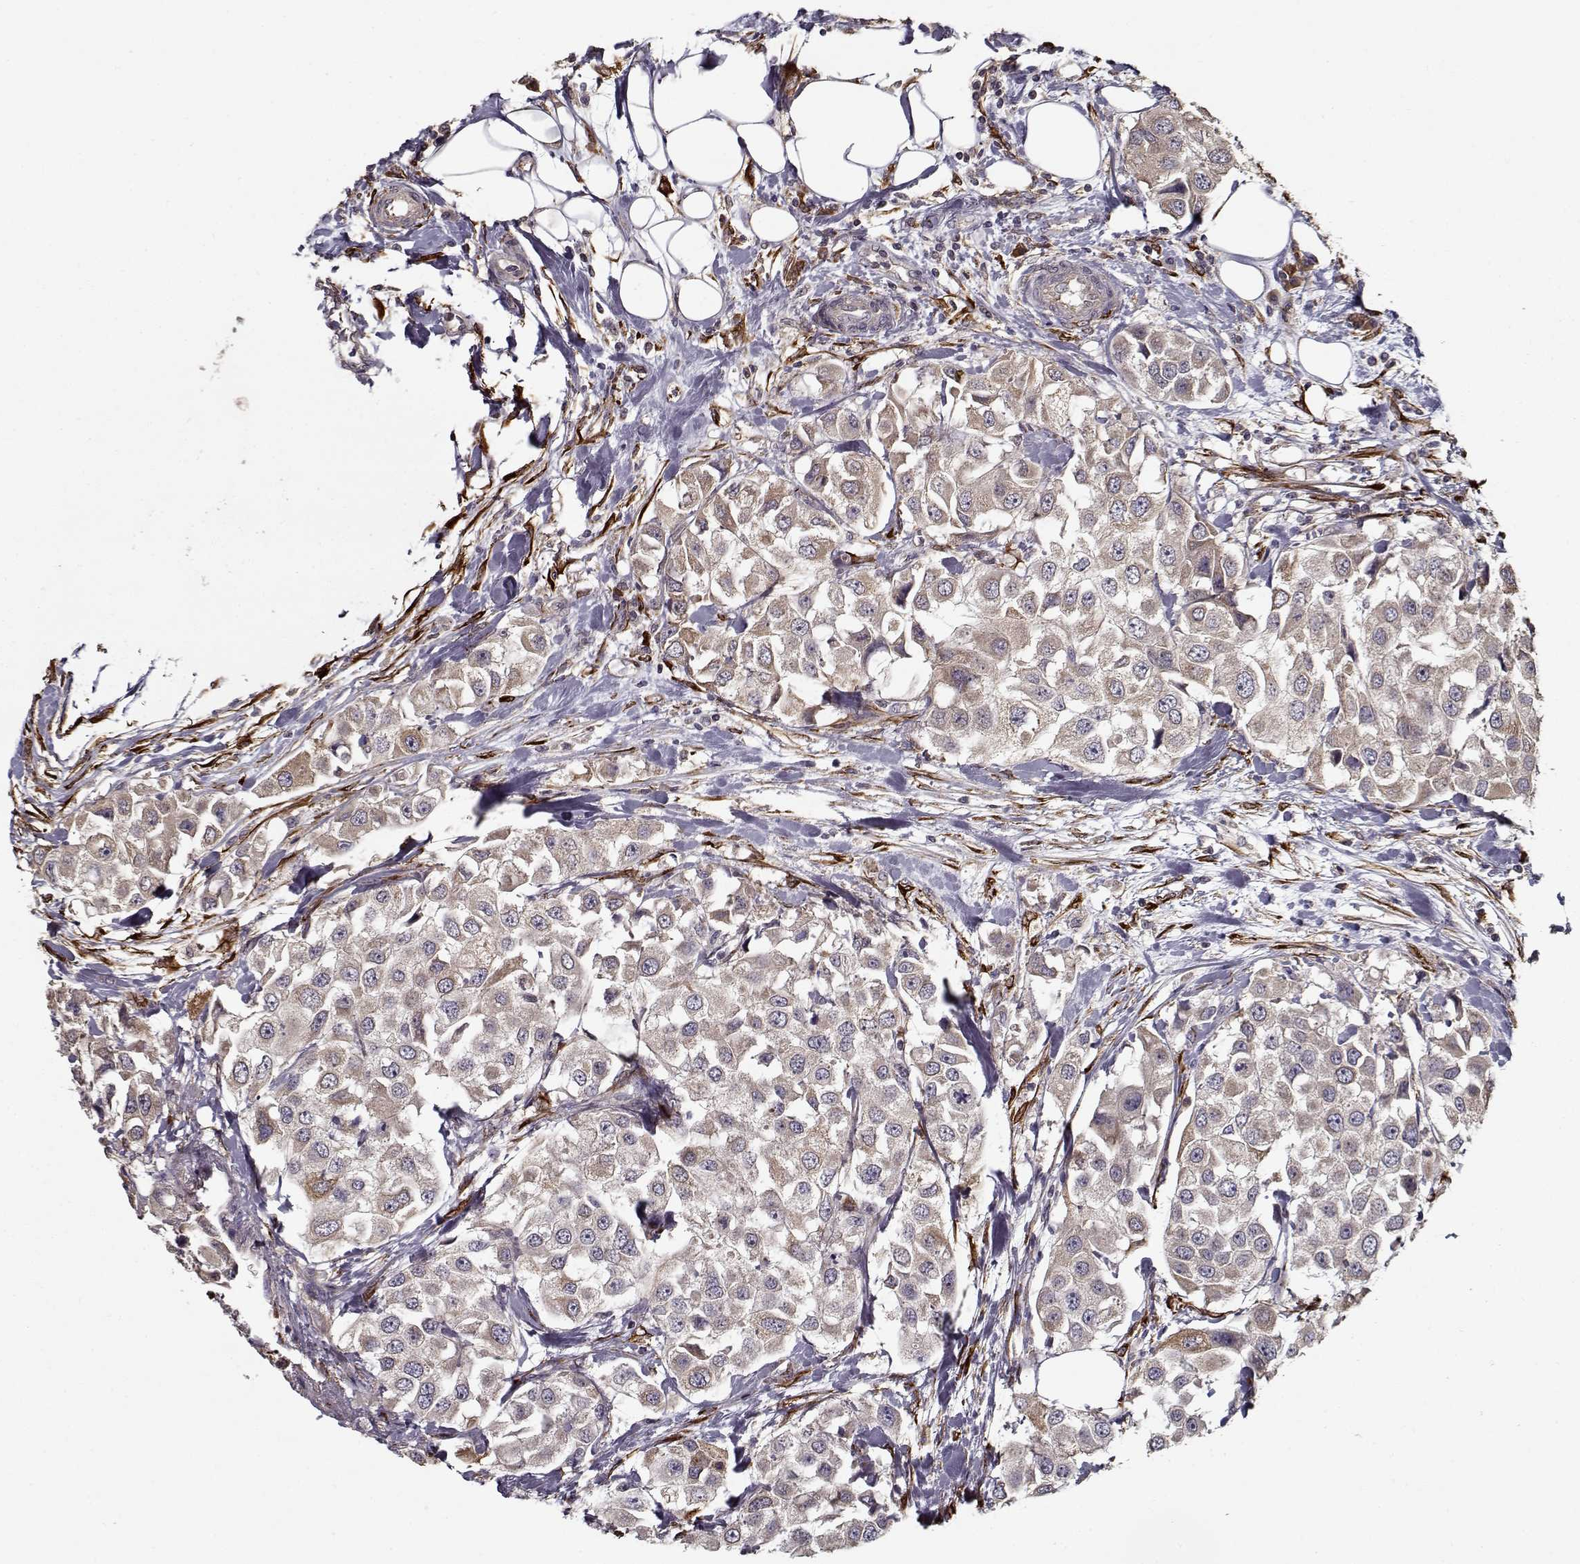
{"staining": {"intensity": "weak", "quantity": "25%-75%", "location": "cytoplasmic/membranous"}, "tissue": "urothelial cancer", "cell_type": "Tumor cells", "image_type": "cancer", "snomed": [{"axis": "morphology", "description": "Urothelial carcinoma, High grade"}, {"axis": "topography", "description": "Urinary bladder"}], "caption": "DAB (3,3'-diaminobenzidine) immunohistochemical staining of urothelial cancer reveals weak cytoplasmic/membranous protein expression in approximately 25%-75% of tumor cells.", "gene": "IMMP1L", "patient": {"sex": "female", "age": 64}}